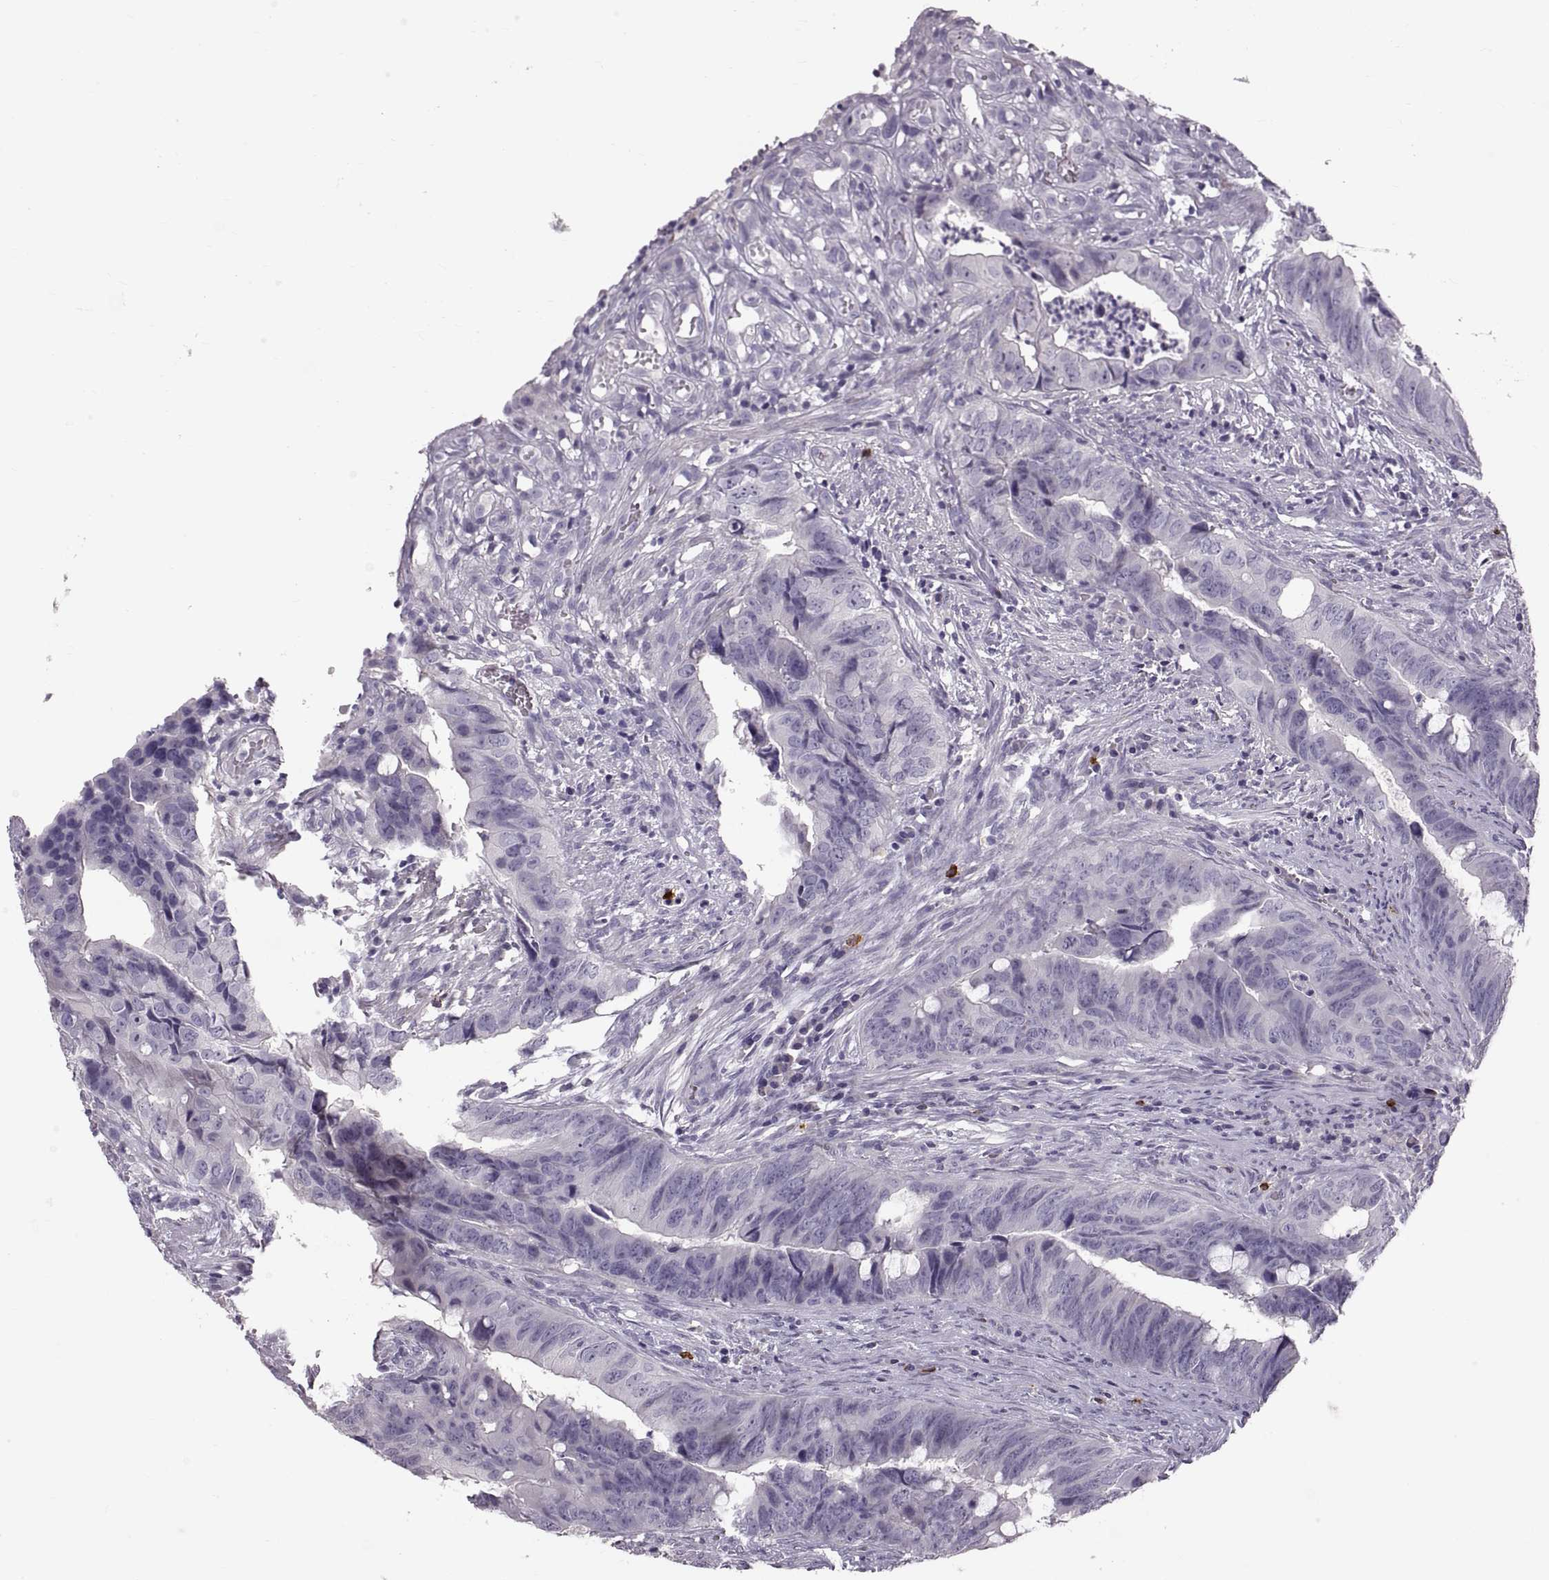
{"staining": {"intensity": "negative", "quantity": "none", "location": "none"}, "tissue": "colorectal cancer", "cell_type": "Tumor cells", "image_type": "cancer", "snomed": [{"axis": "morphology", "description": "Adenocarcinoma, NOS"}, {"axis": "topography", "description": "Colon"}], "caption": "Immunohistochemistry histopathology image of neoplastic tissue: adenocarcinoma (colorectal) stained with DAB (3,3'-diaminobenzidine) exhibits no significant protein expression in tumor cells.", "gene": "WFDC8", "patient": {"sex": "female", "age": 82}}